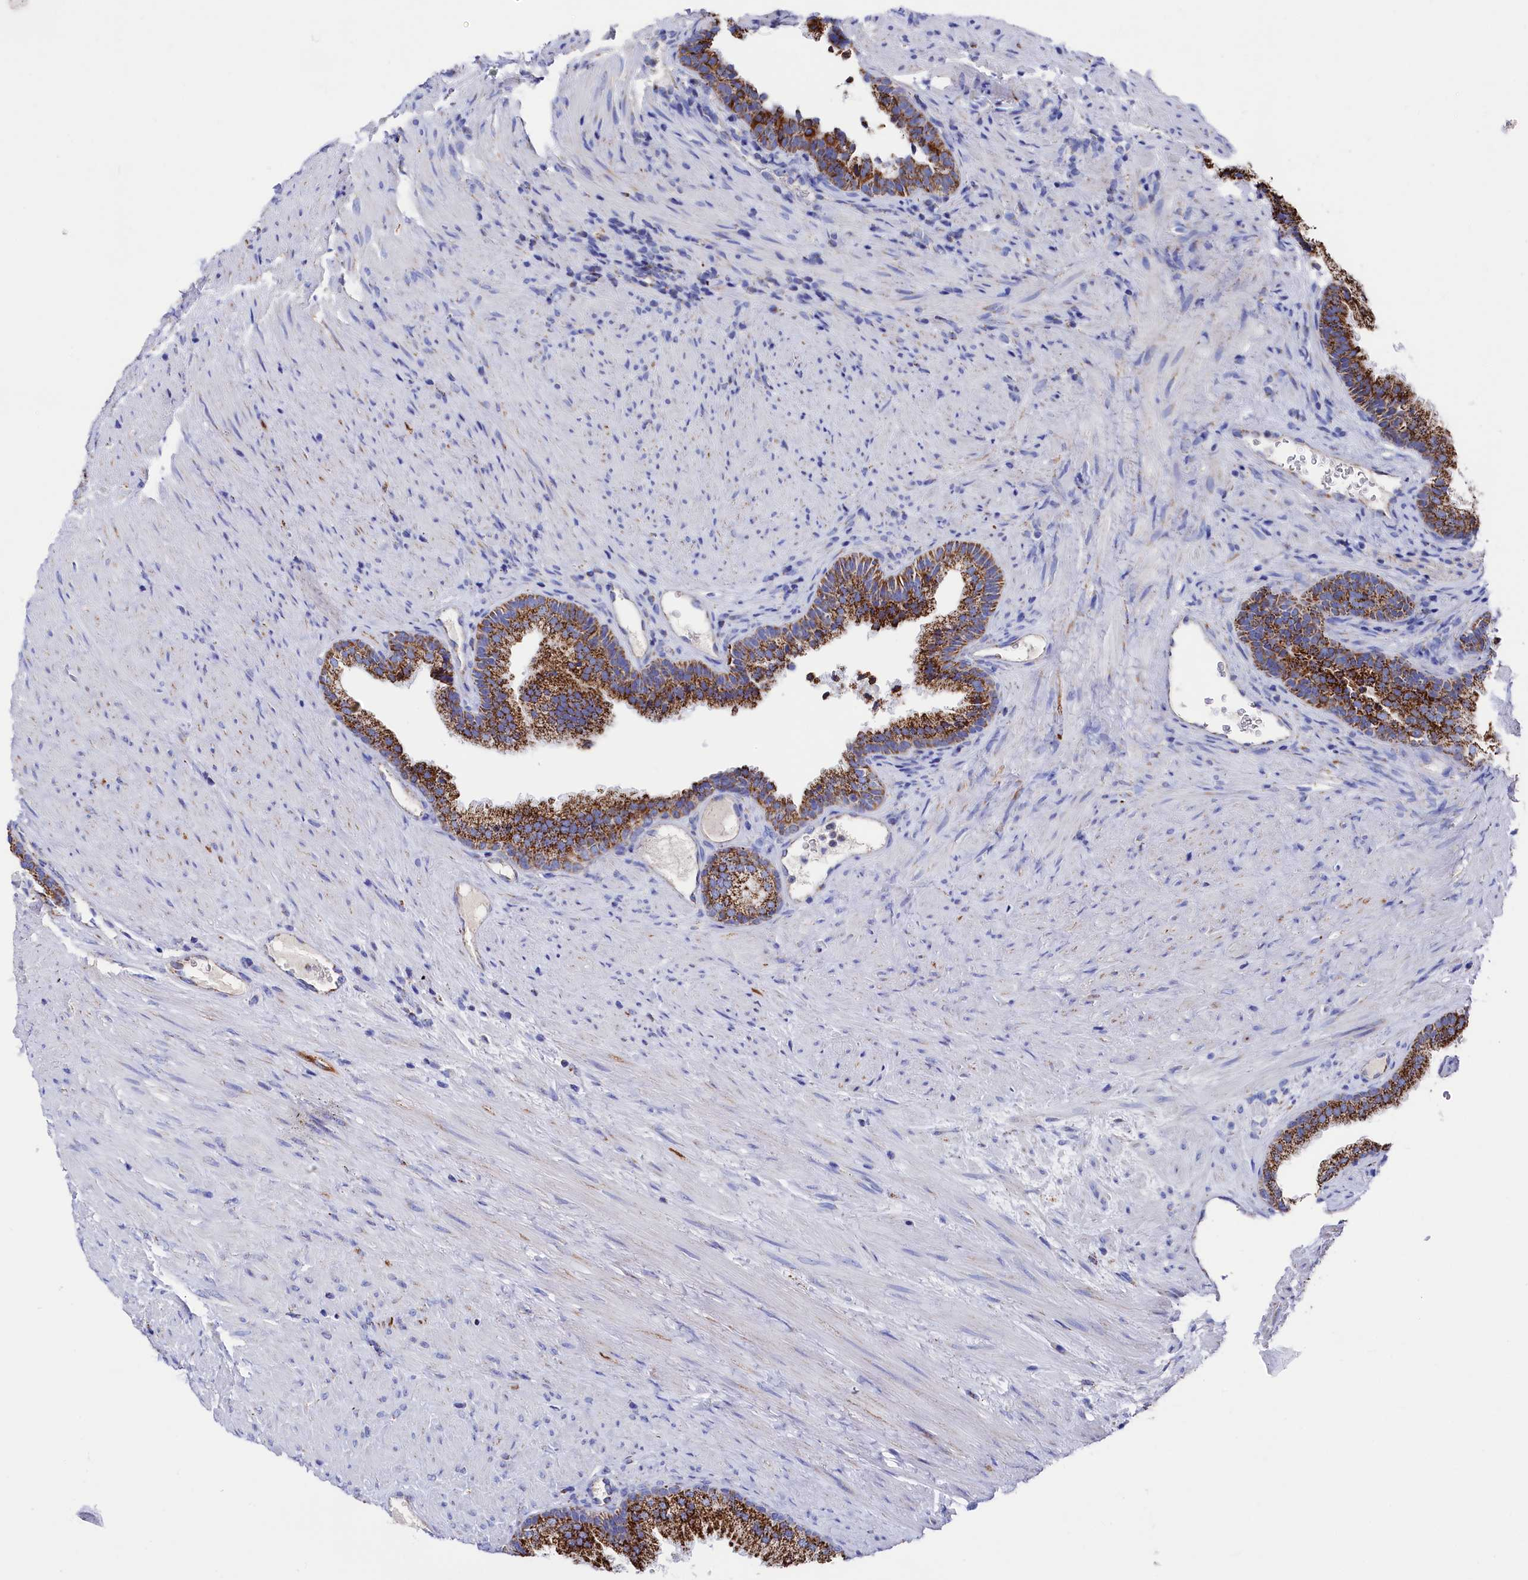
{"staining": {"intensity": "strong", "quantity": ">75%", "location": "cytoplasmic/membranous"}, "tissue": "prostate", "cell_type": "Glandular cells", "image_type": "normal", "snomed": [{"axis": "morphology", "description": "Normal tissue, NOS"}, {"axis": "topography", "description": "Prostate"}], "caption": "Strong cytoplasmic/membranous protein positivity is seen in approximately >75% of glandular cells in prostate.", "gene": "MMAB", "patient": {"sex": "male", "age": 76}}